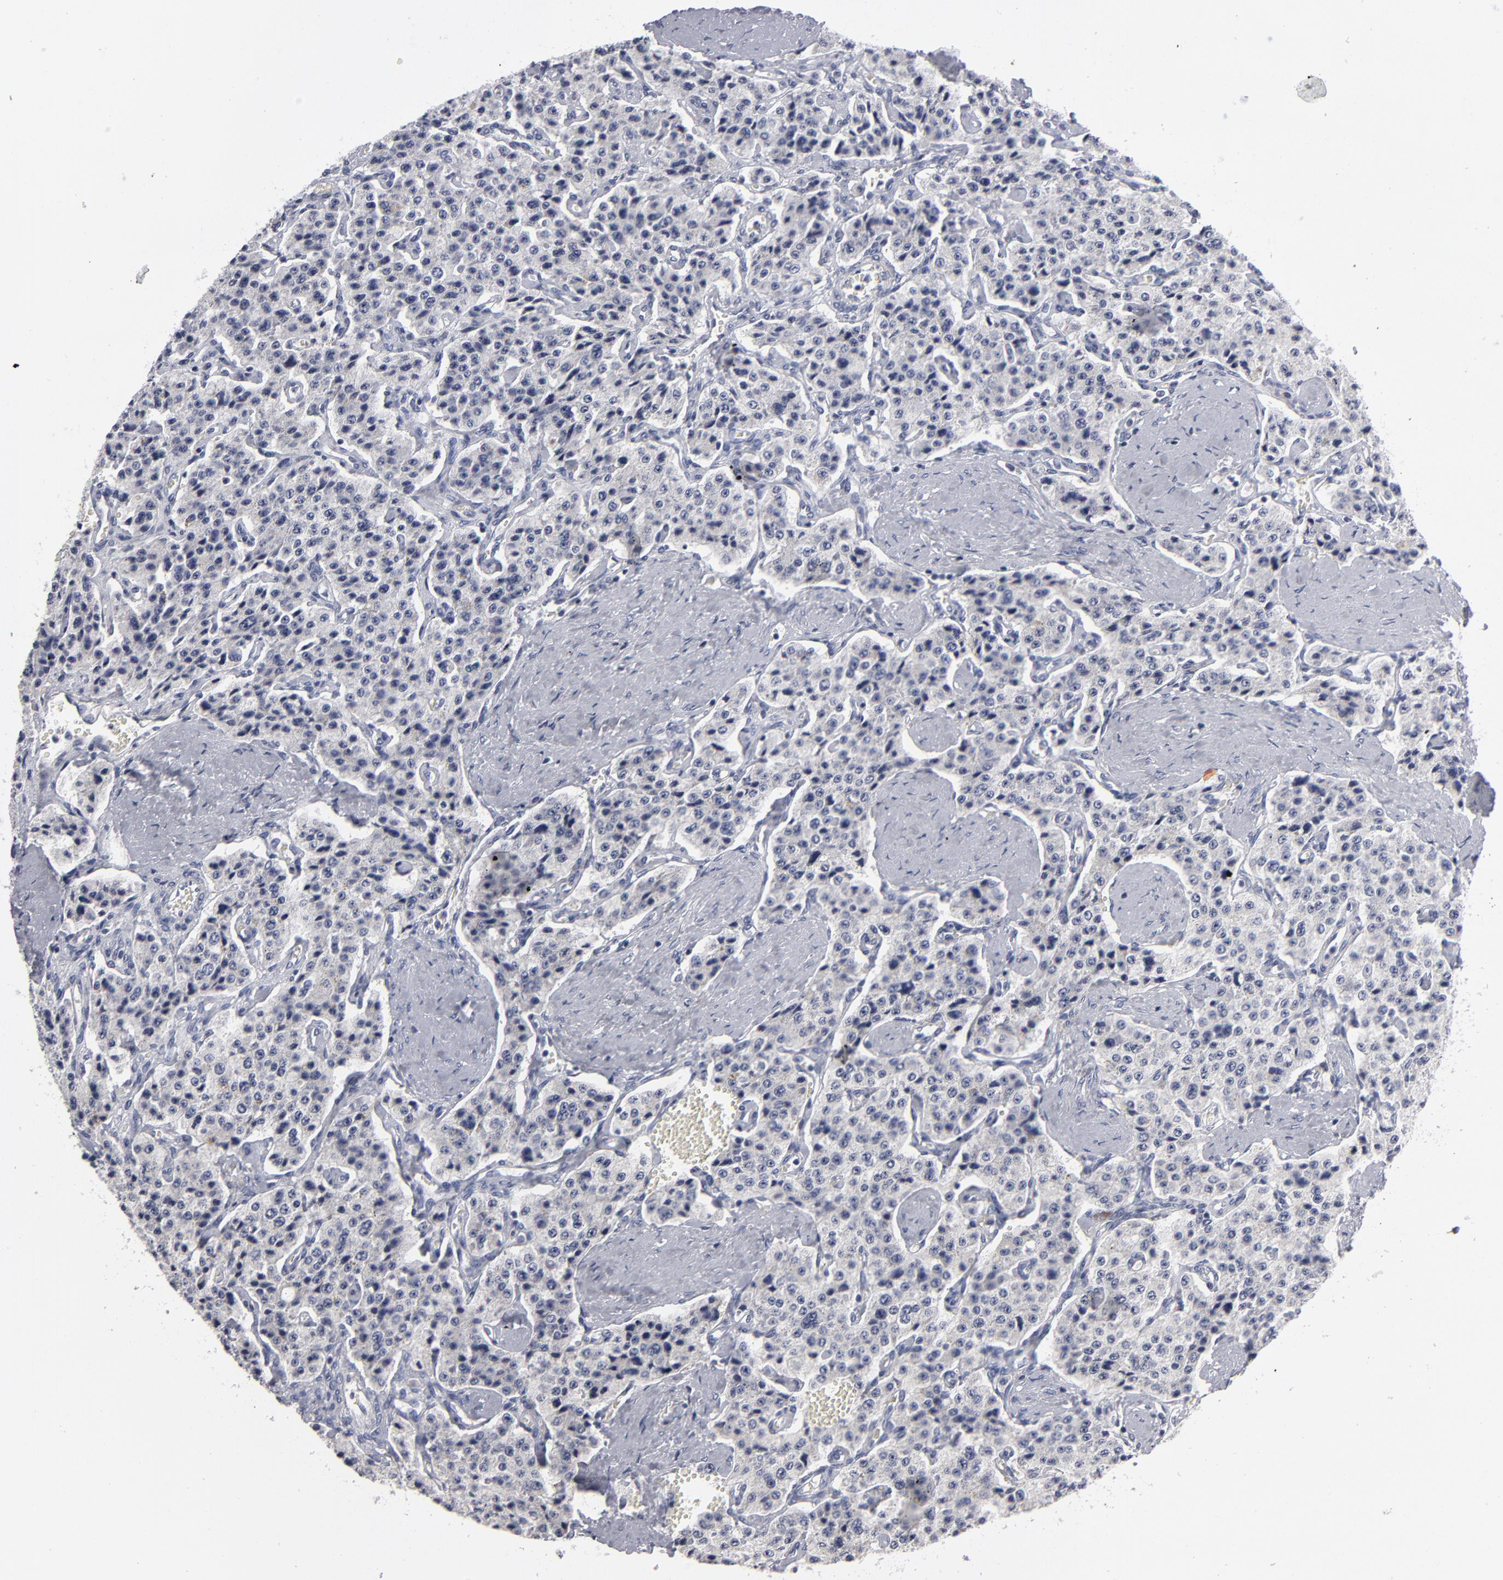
{"staining": {"intensity": "weak", "quantity": "25%-75%", "location": "cytoplasmic/membranous"}, "tissue": "carcinoid", "cell_type": "Tumor cells", "image_type": "cancer", "snomed": [{"axis": "morphology", "description": "Carcinoid, malignant, NOS"}, {"axis": "topography", "description": "Small intestine"}], "caption": "Immunohistochemistry image of carcinoid (malignant) stained for a protein (brown), which demonstrates low levels of weak cytoplasmic/membranous expression in approximately 25%-75% of tumor cells.", "gene": "CCDC80", "patient": {"sex": "male", "age": 52}}